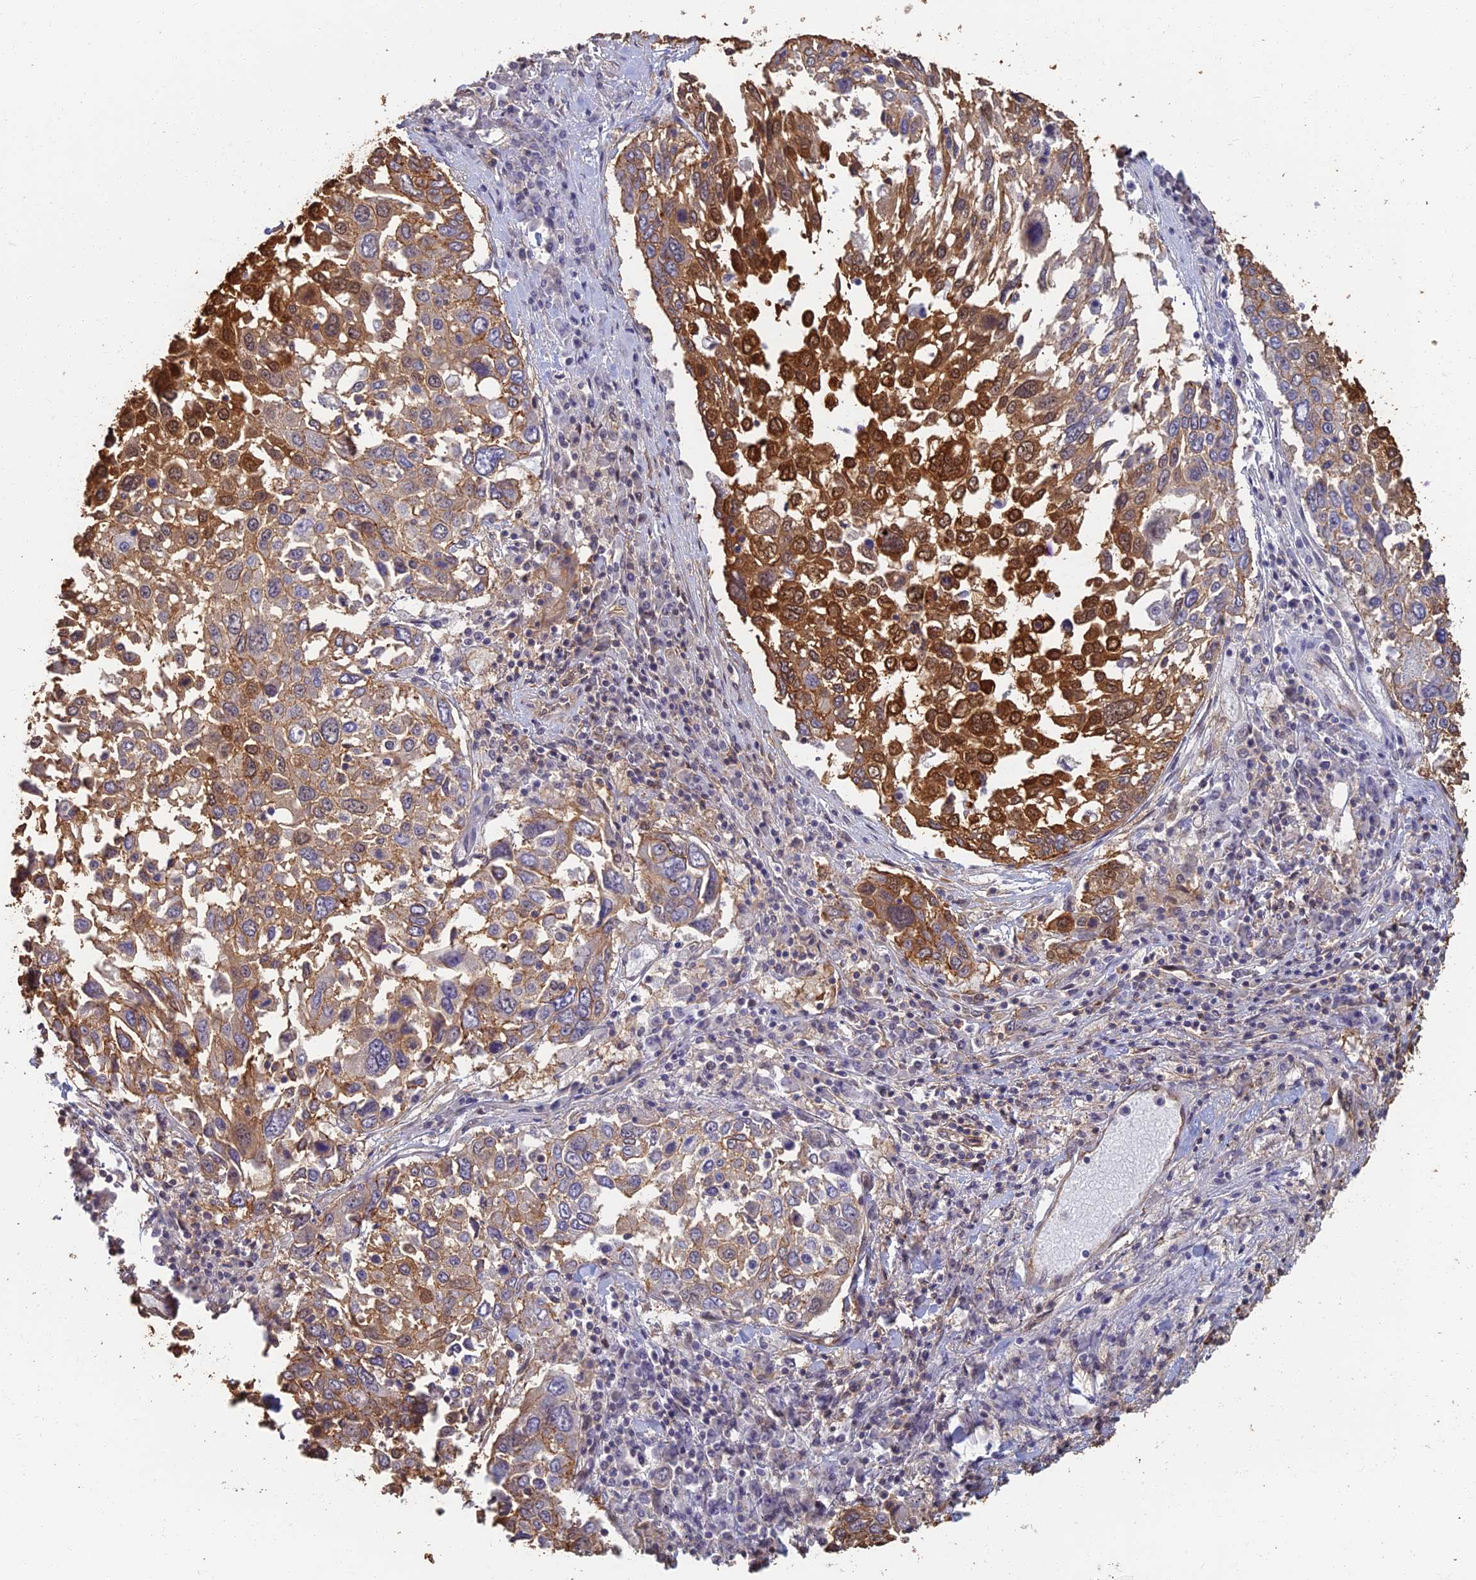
{"staining": {"intensity": "strong", "quantity": "25%-75%", "location": "cytoplasmic/membranous"}, "tissue": "lung cancer", "cell_type": "Tumor cells", "image_type": "cancer", "snomed": [{"axis": "morphology", "description": "Squamous cell carcinoma, NOS"}, {"axis": "topography", "description": "Lung"}], "caption": "IHC histopathology image of lung squamous cell carcinoma stained for a protein (brown), which demonstrates high levels of strong cytoplasmic/membranous expression in approximately 25%-75% of tumor cells.", "gene": "LRRN3", "patient": {"sex": "male", "age": 65}}